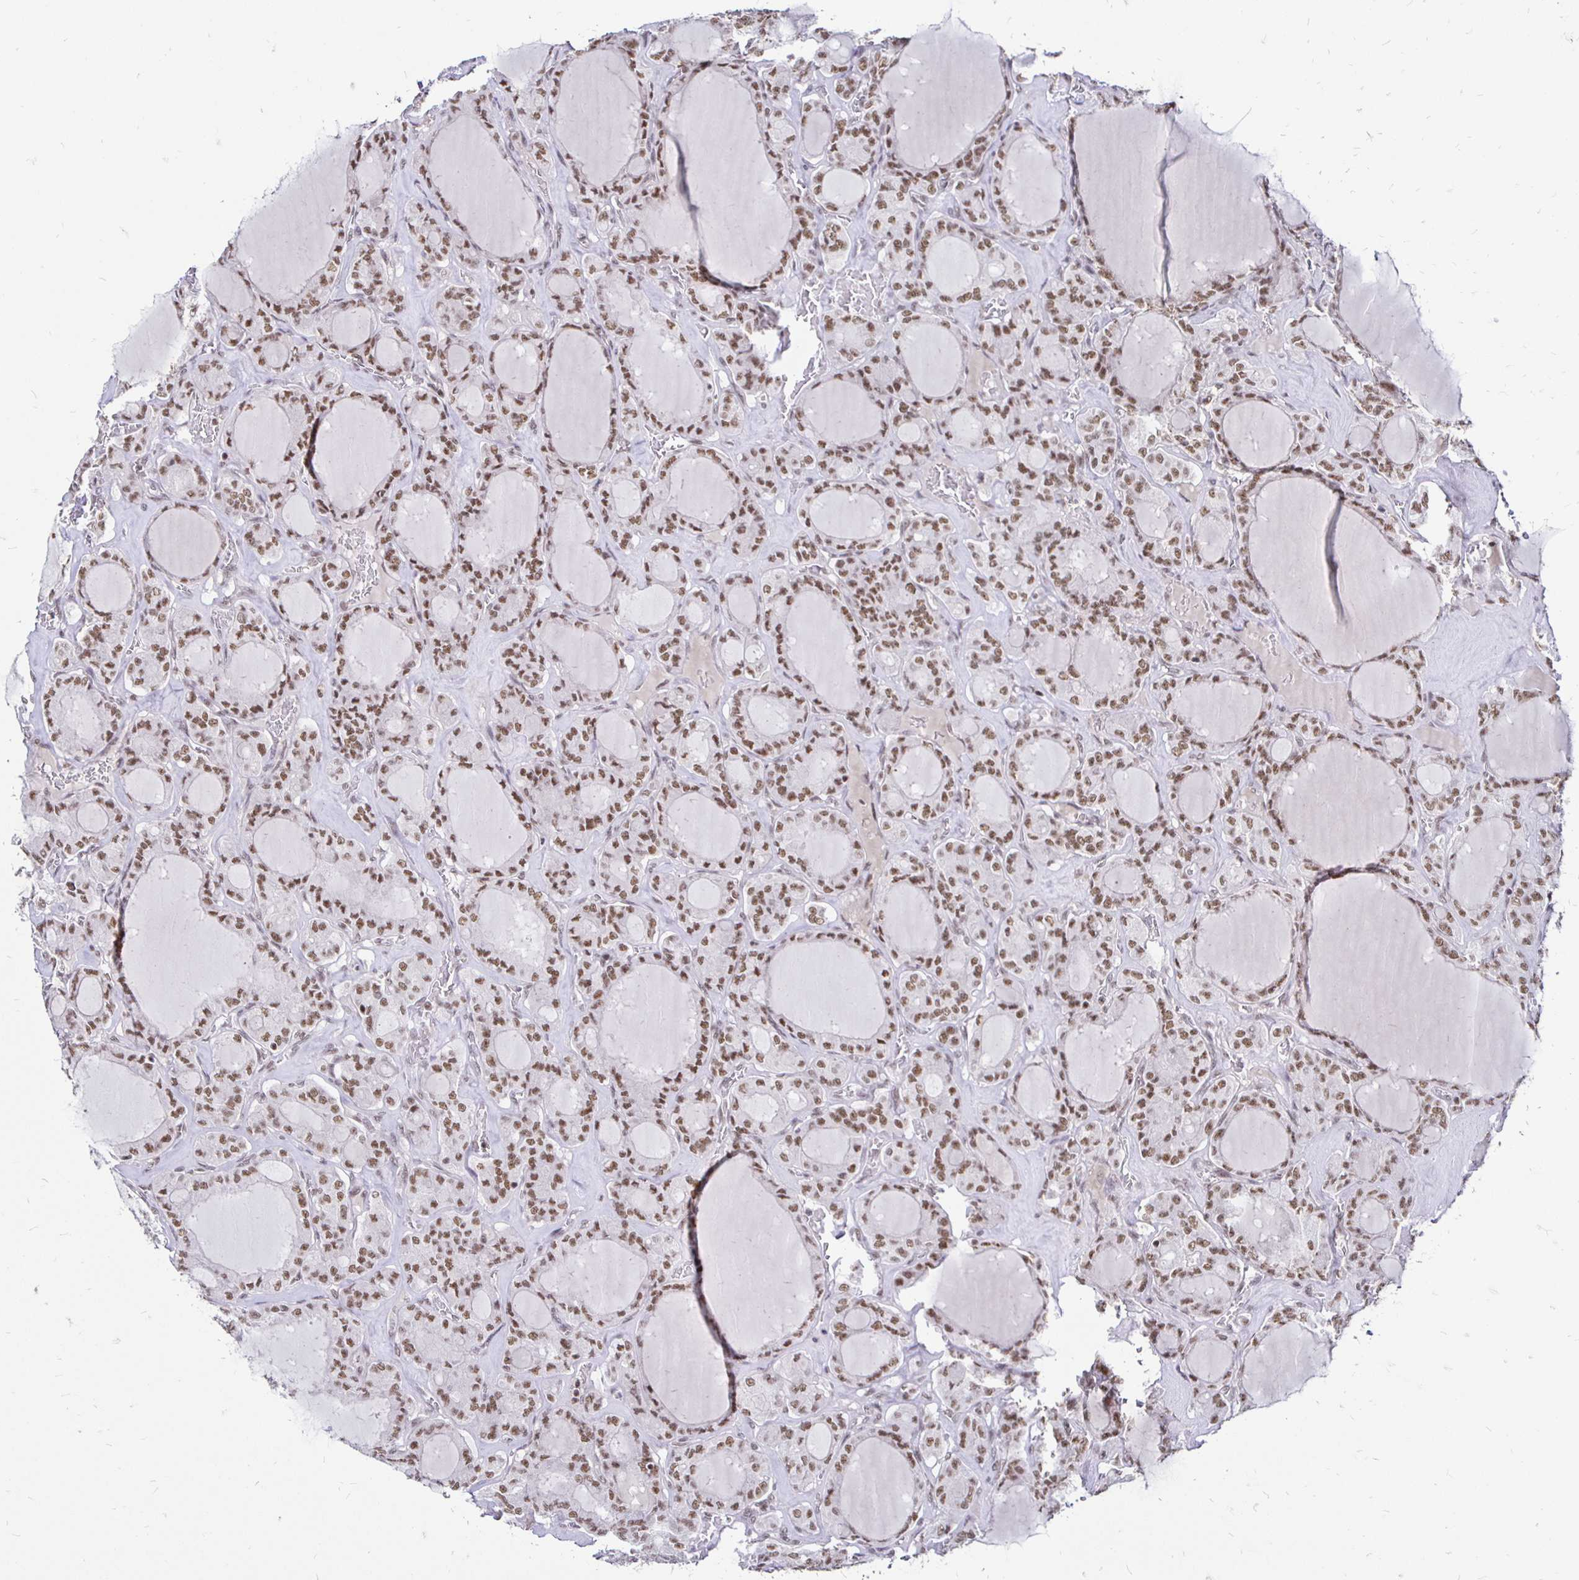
{"staining": {"intensity": "moderate", "quantity": ">75%", "location": "nuclear"}, "tissue": "thyroid cancer", "cell_type": "Tumor cells", "image_type": "cancer", "snomed": [{"axis": "morphology", "description": "Papillary adenocarcinoma, NOS"}, {"axis": "topography", "description": "Thyroid gland"}], "caption": "About >75% of tumor cells in human thyroid cancer (papillary adenocarcinoma) demonstrate moderate nuclear protein positivity as visualized by brown immunohistochemical staining.", "gene": "SIN3A", "patient": {"sex": "male", "age": 87}}